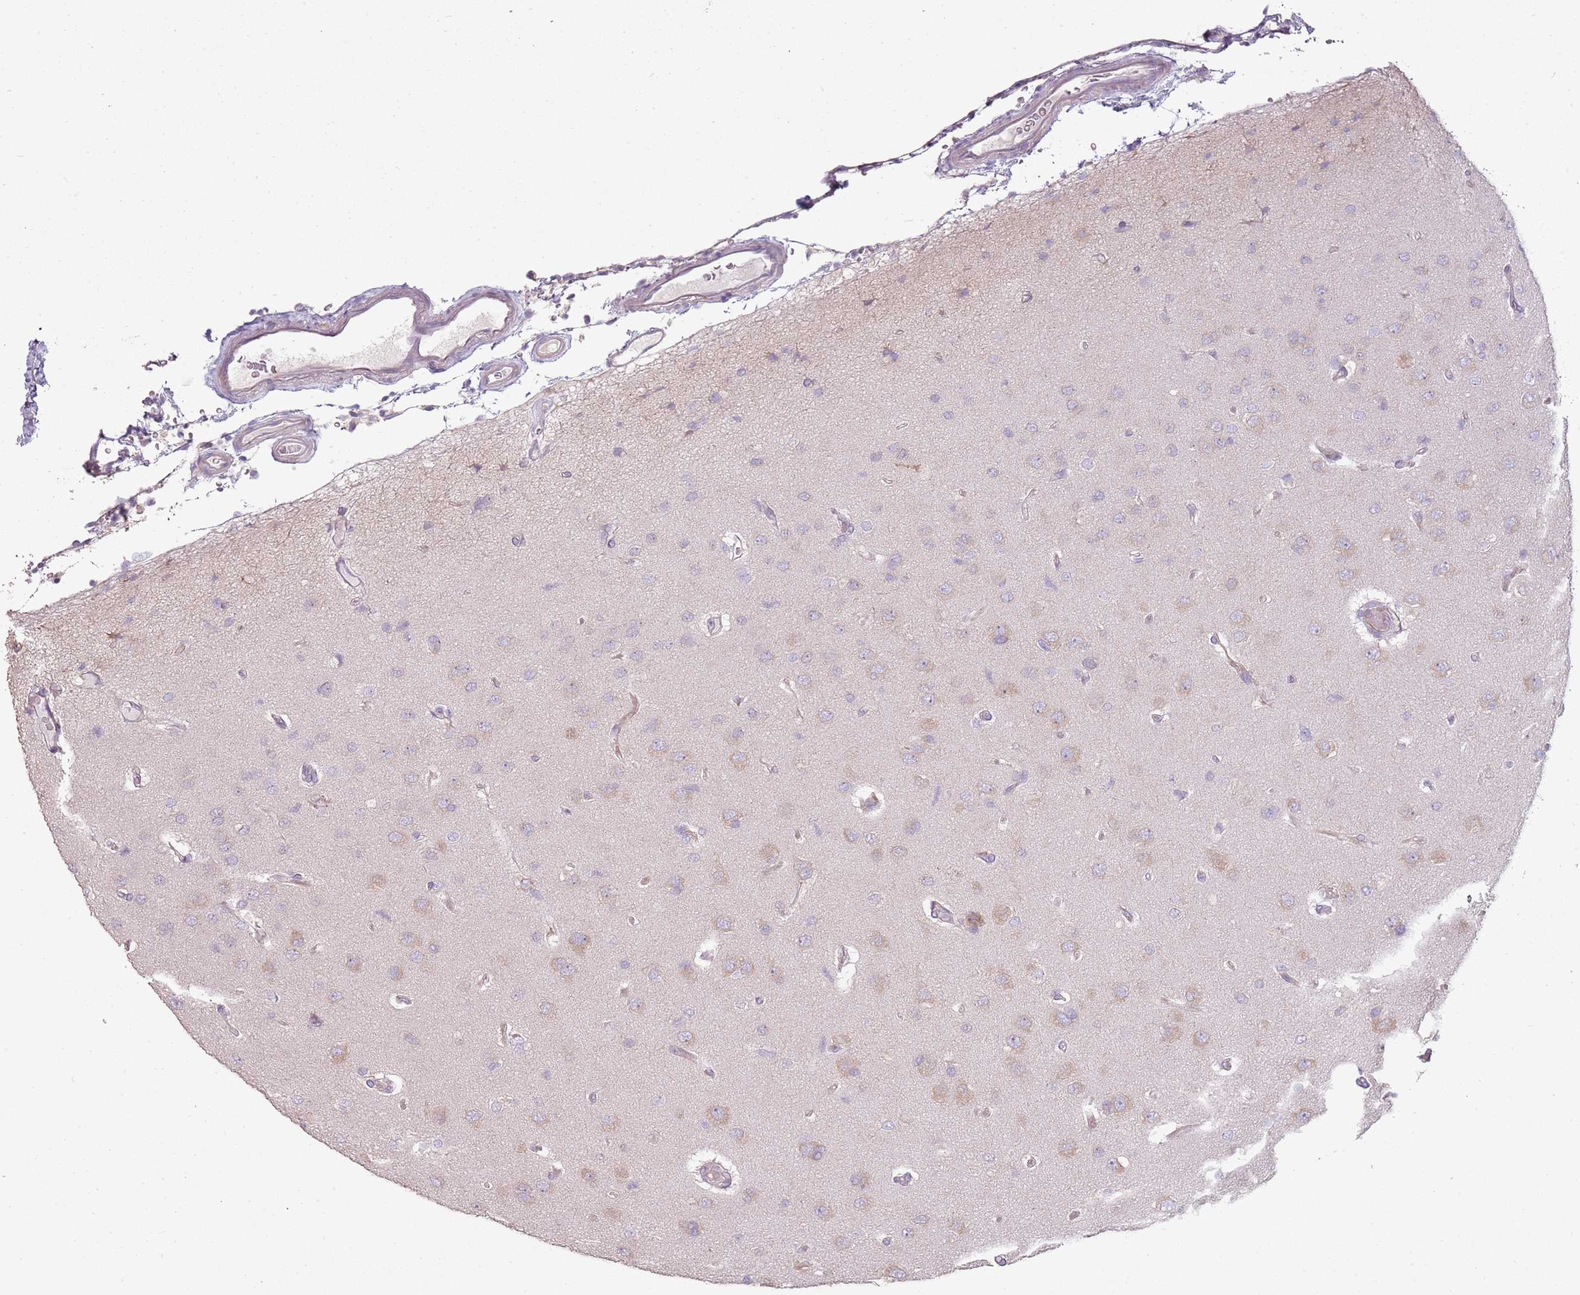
{"staining": {"intensity": "weak", "quantity": "<25%", "location": "cytoplasmic/membranous"}, "tissue": "glioma", "cell_type": "Tumor cells", "image_type": "cancer", "snomed": [{"axis": "morphology", "description": "Glioma, malignant, High grade"}, {"axis": "topography", "description": "Brain"}], "caption": "Tumor cells are negative for brown protein staining in glioma.", "gene": "ZNF583", "patient": {"sex": "male", "age": 77}}